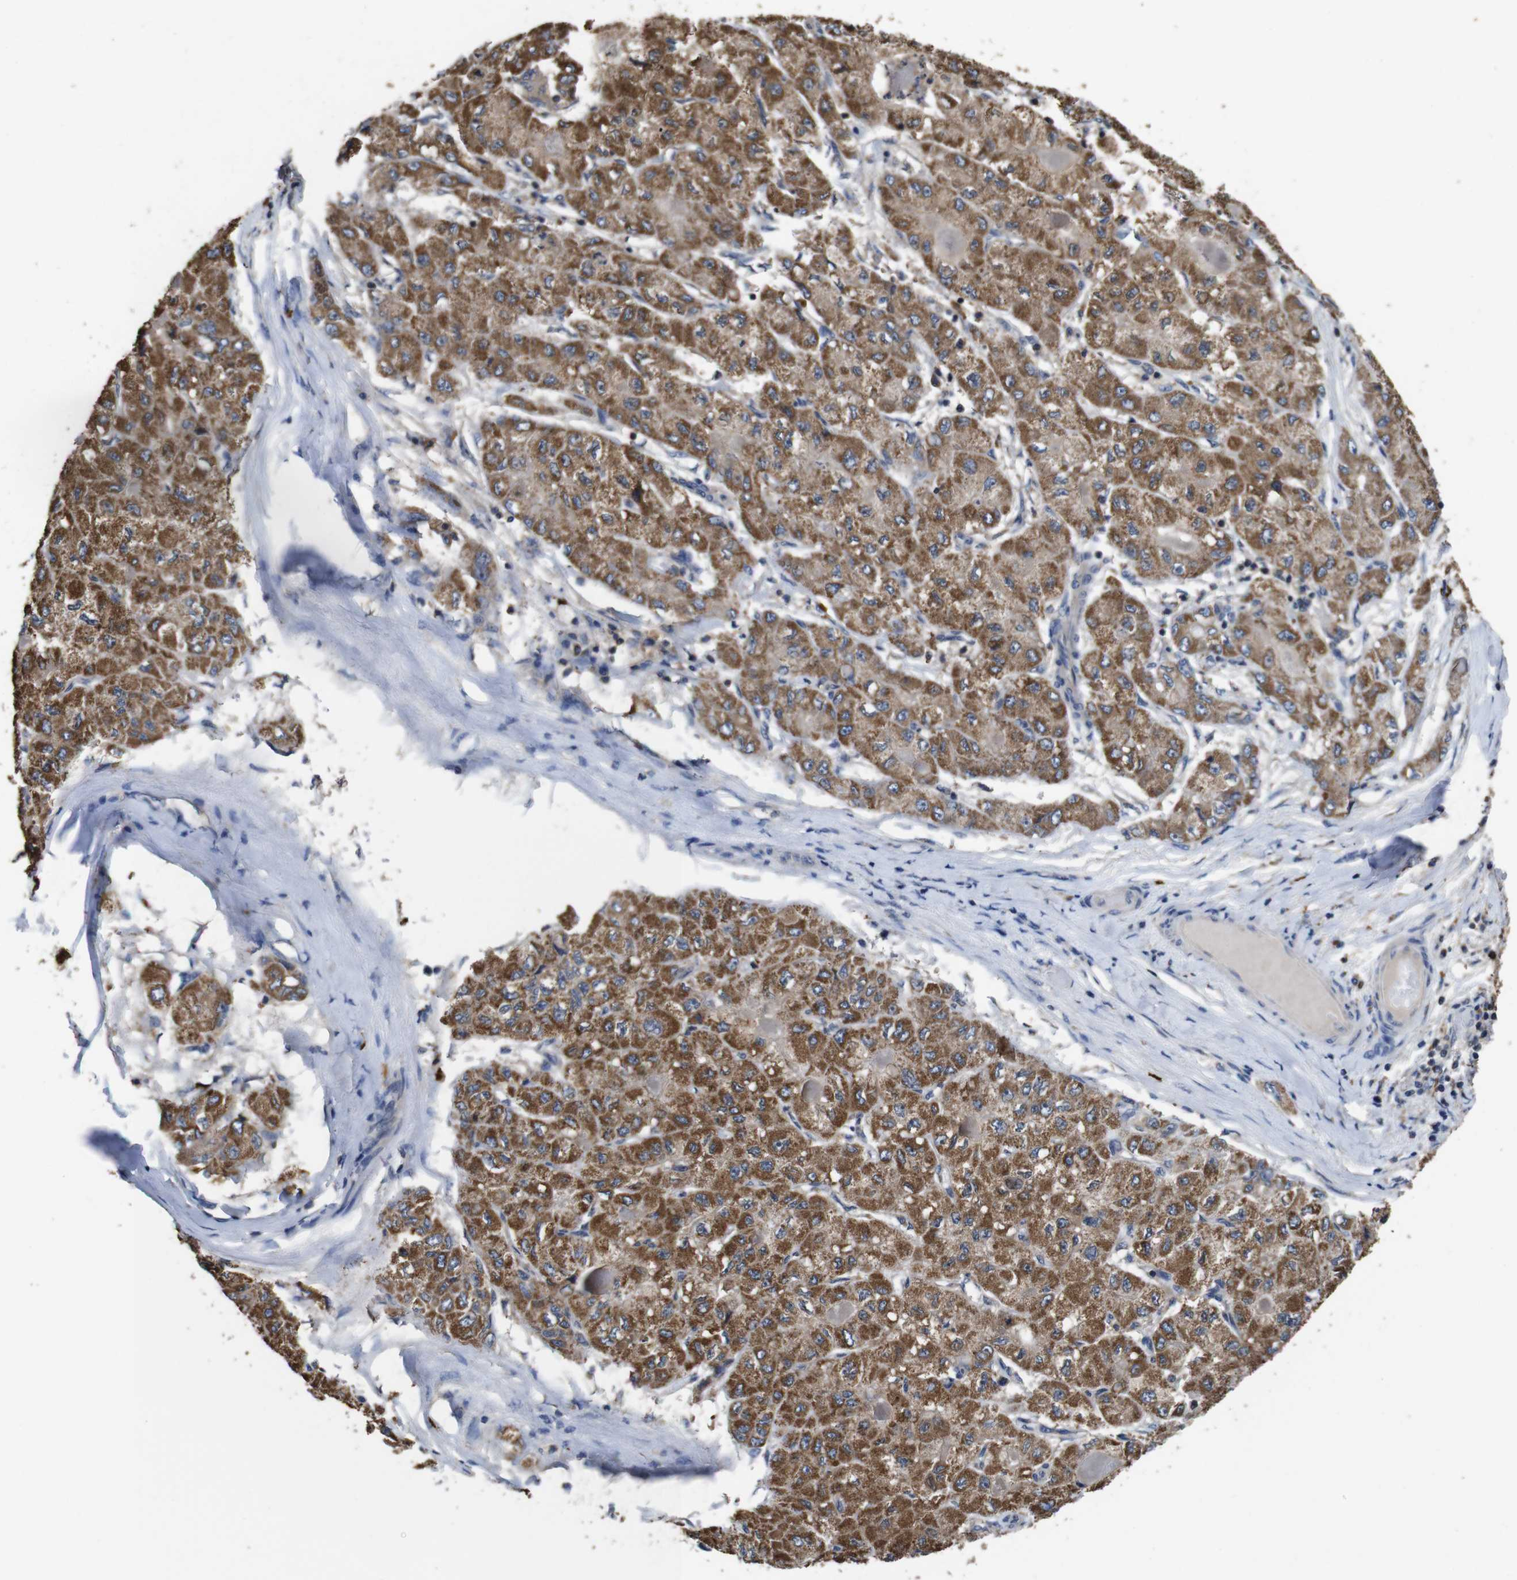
{"staining": {"intensity": "moderate", "quantity": ">75%", "location": "cytoplasmic/membranous"}, "tissue": "liver cancer", "cell_type": "Tumor cells", "image_type": "cancer", "snomed": [{"axis": "morphology", "description": "Carcinoma, Hepatocellular, NOS"}, {"axis": "topography", "description": "Liver"}], "caption": "IHC of human liver hepatocellular carcinoma reveals medium levels of moderate cytoplasmic/membranous staining in approximately >75% of tumor cells.", "gene": "GLIPR1", "patient": {"sex": "male", "age": 80}}